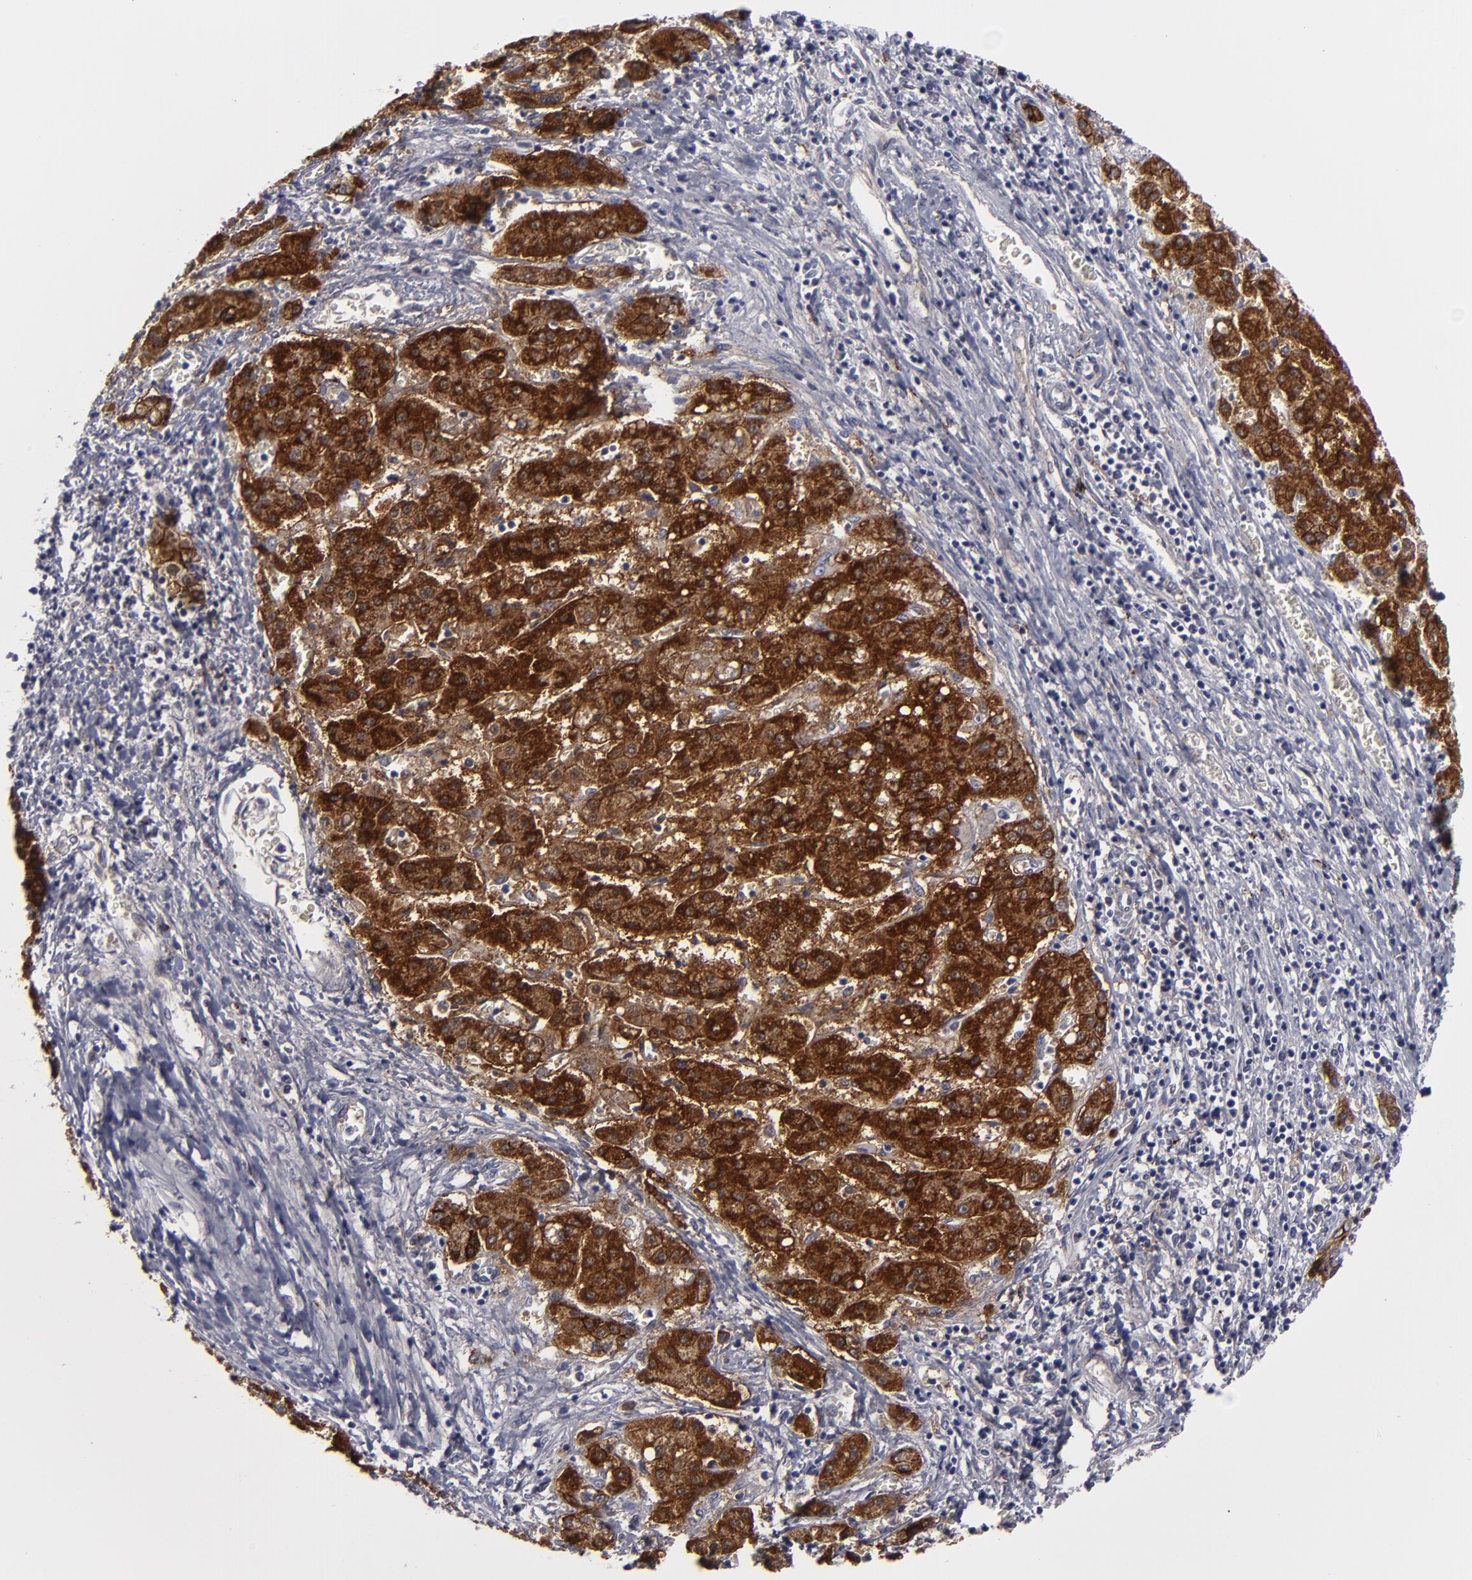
{"staining": {"intensity": "moderate", "quantity": ">75%", "location": "cytoplasmic/membranous"}, "tissue": "liver cancer", "cell_type": "Tumor cells", "image_type": "cancer", "snomed": [{"axis": "morphology", "description": "Carcinoma, Hepatocellular, NOS"}, {"axis": "topography", "description": "Liver"}], "caption": "Immunohistochemistry (DAB (3,3'-diaminobenzidine)) staining of human liver cancer (hepatocellular carcinoma) displays moderate cytoplasmic/membranous protein expression in about >75% of tumor cells.", "gene": "ALCAM", "patient": {"sex": "male", "age": 24}}